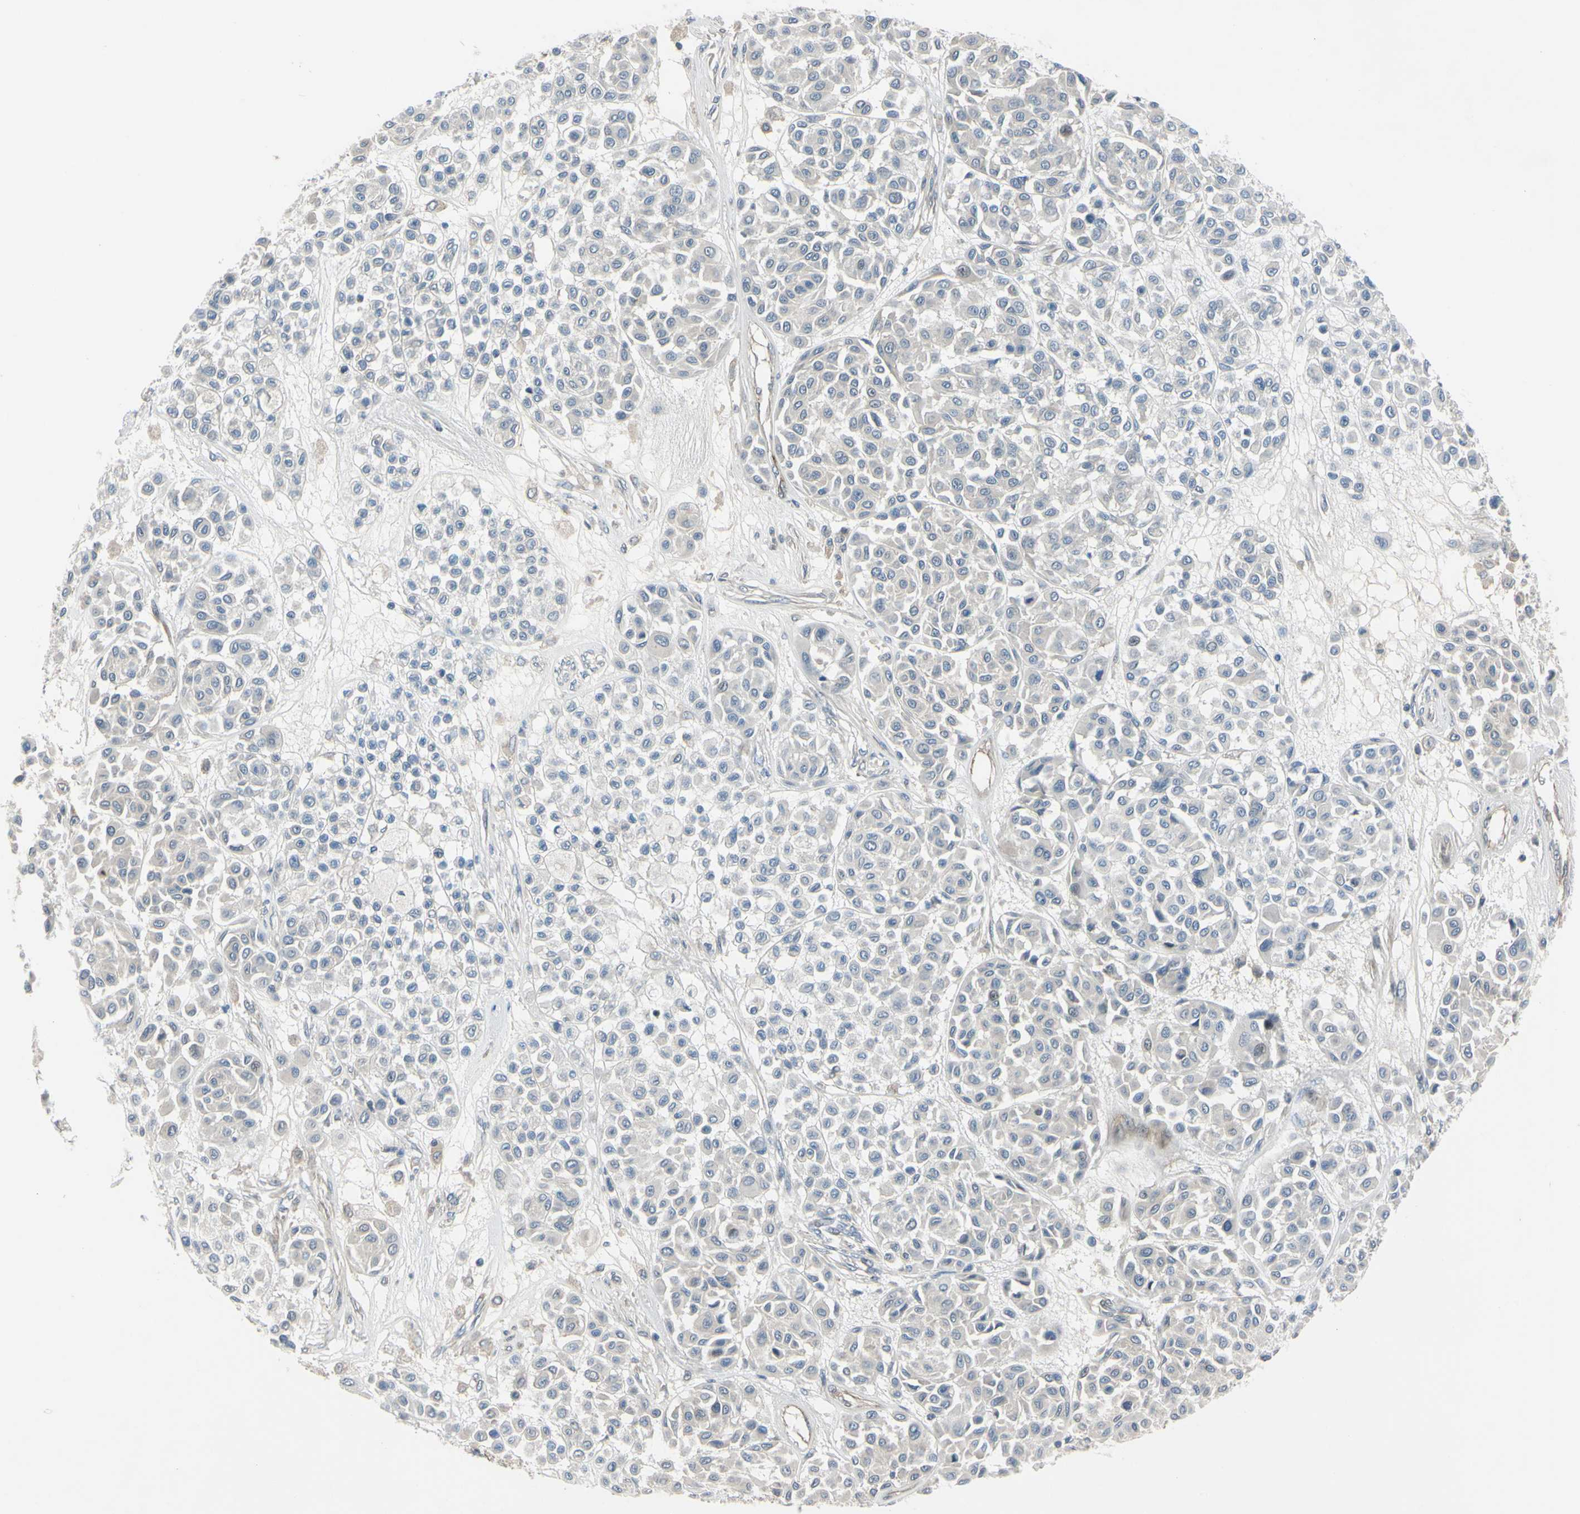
{"staining": {"intensity": "negative", "quantity": "none", "location": "none"}, "tissue": "melanoma", "cell_type": "Tumor cells", "image_type": "cancer", "snomed": [{"axis": "morphology", "description": "Malignant melanoma, Metastatic site"}, {"axis": "topography", "description": "Soft tissue"}], "caption": "Tumor cells show no significant protein staining in malignant melanoma (metastatic site).", "gene": "COMMD9", "patient": {"sex": "male", "age": 41}}